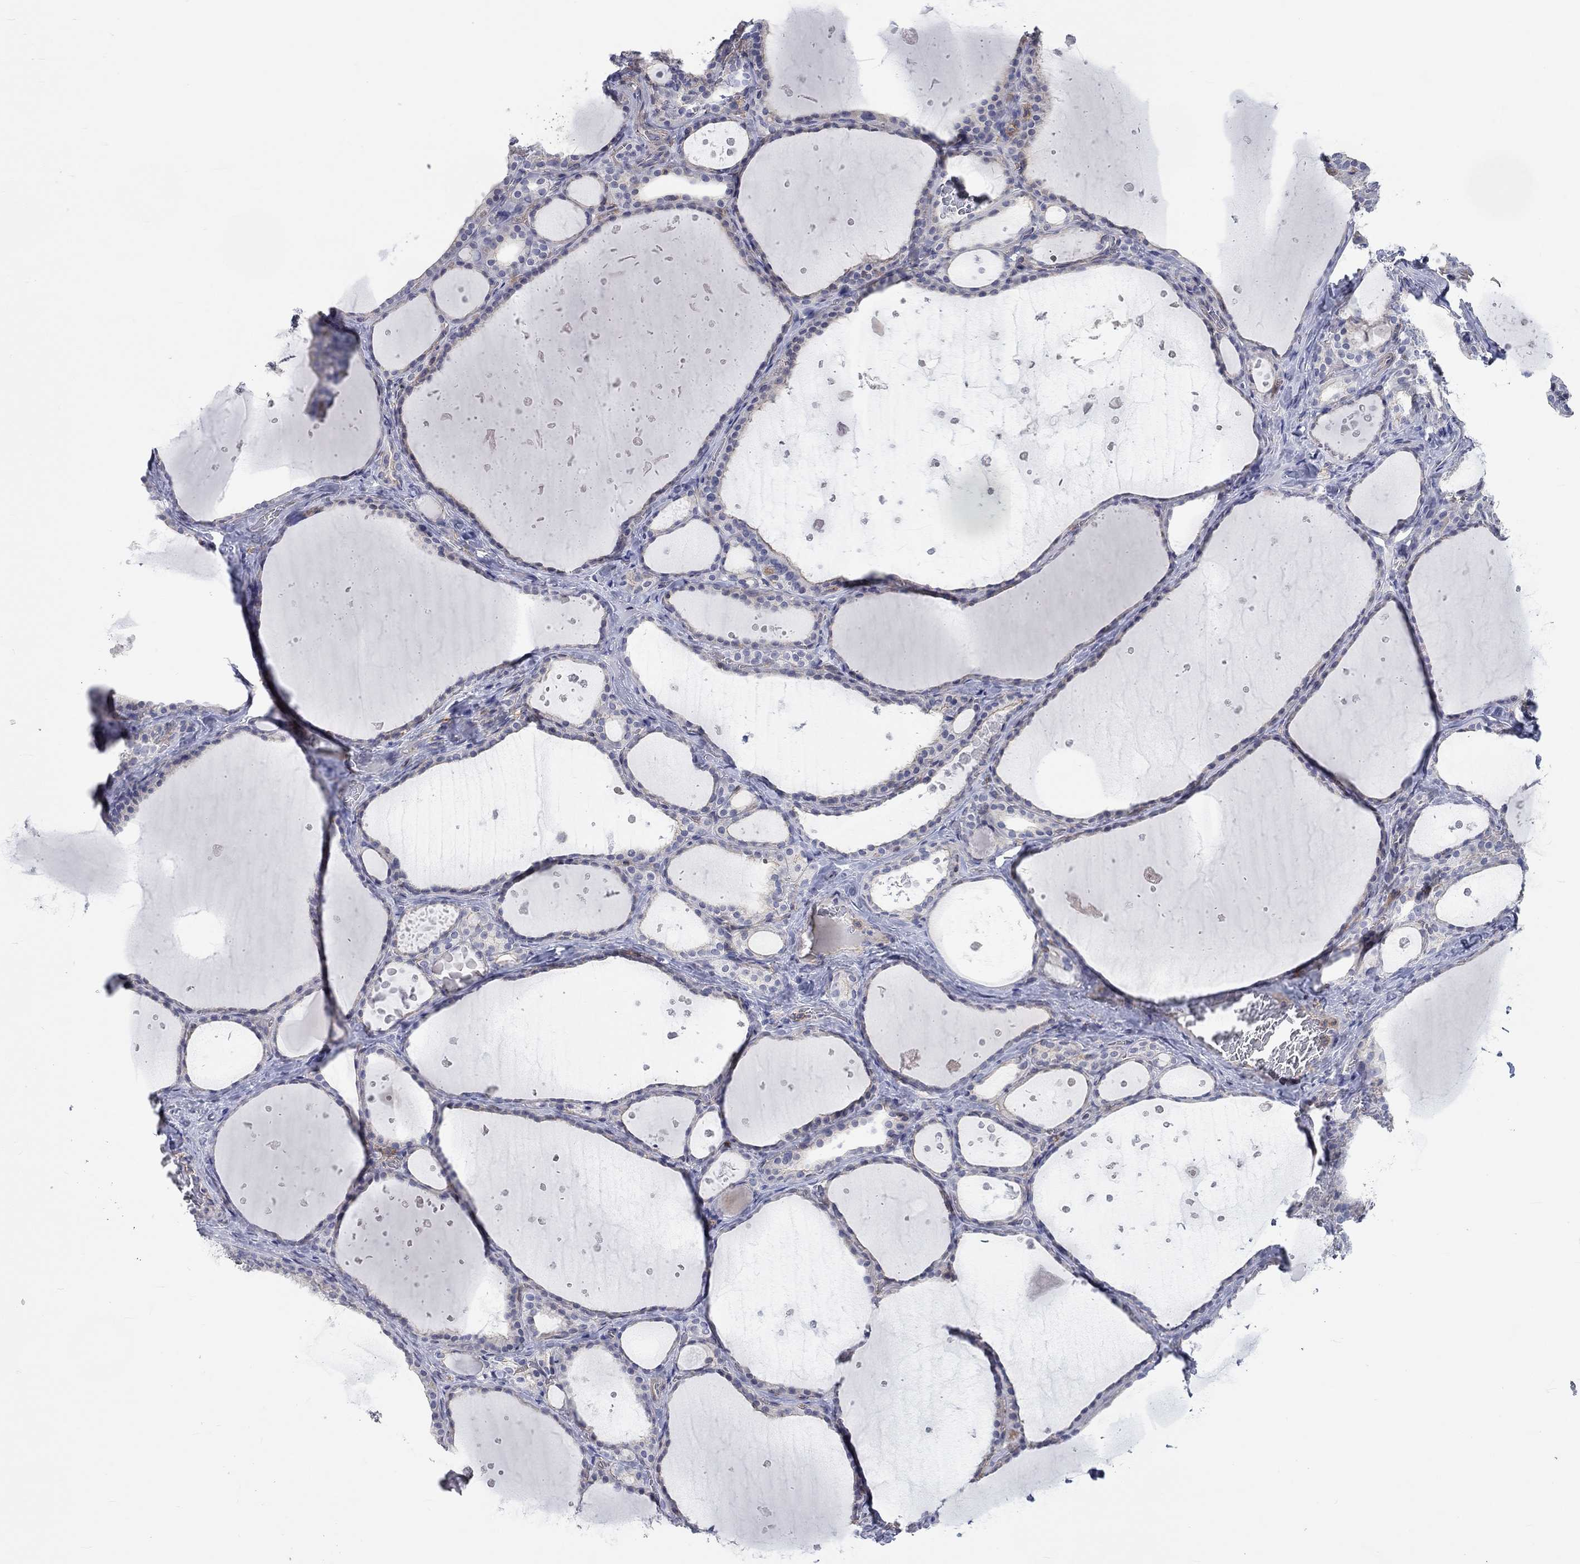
{"staining": {"intensity": "negative", "quantity": "none", "location": "none"}, "tissue": "thyroid gland", "cell_type": "Glandular cells", "image_type": "normal", "snomed": [{"axis": "morphology", "description": "Normal tissue, NOS"}, {"axis": "topography", "description": "Thyroid gland"}], "caption": "Glandular cells show no significant protein expression in normal thyroid gland. Brightfield microscopy of immunohistochemistry (IHC) stained with DAB (3,3'-diaminobenzidine) (brown) and hematoxylin (blue), captured at high magnification.", "gene": "PCDHGA10", "patient": {"sex": "male", "age": 63}}